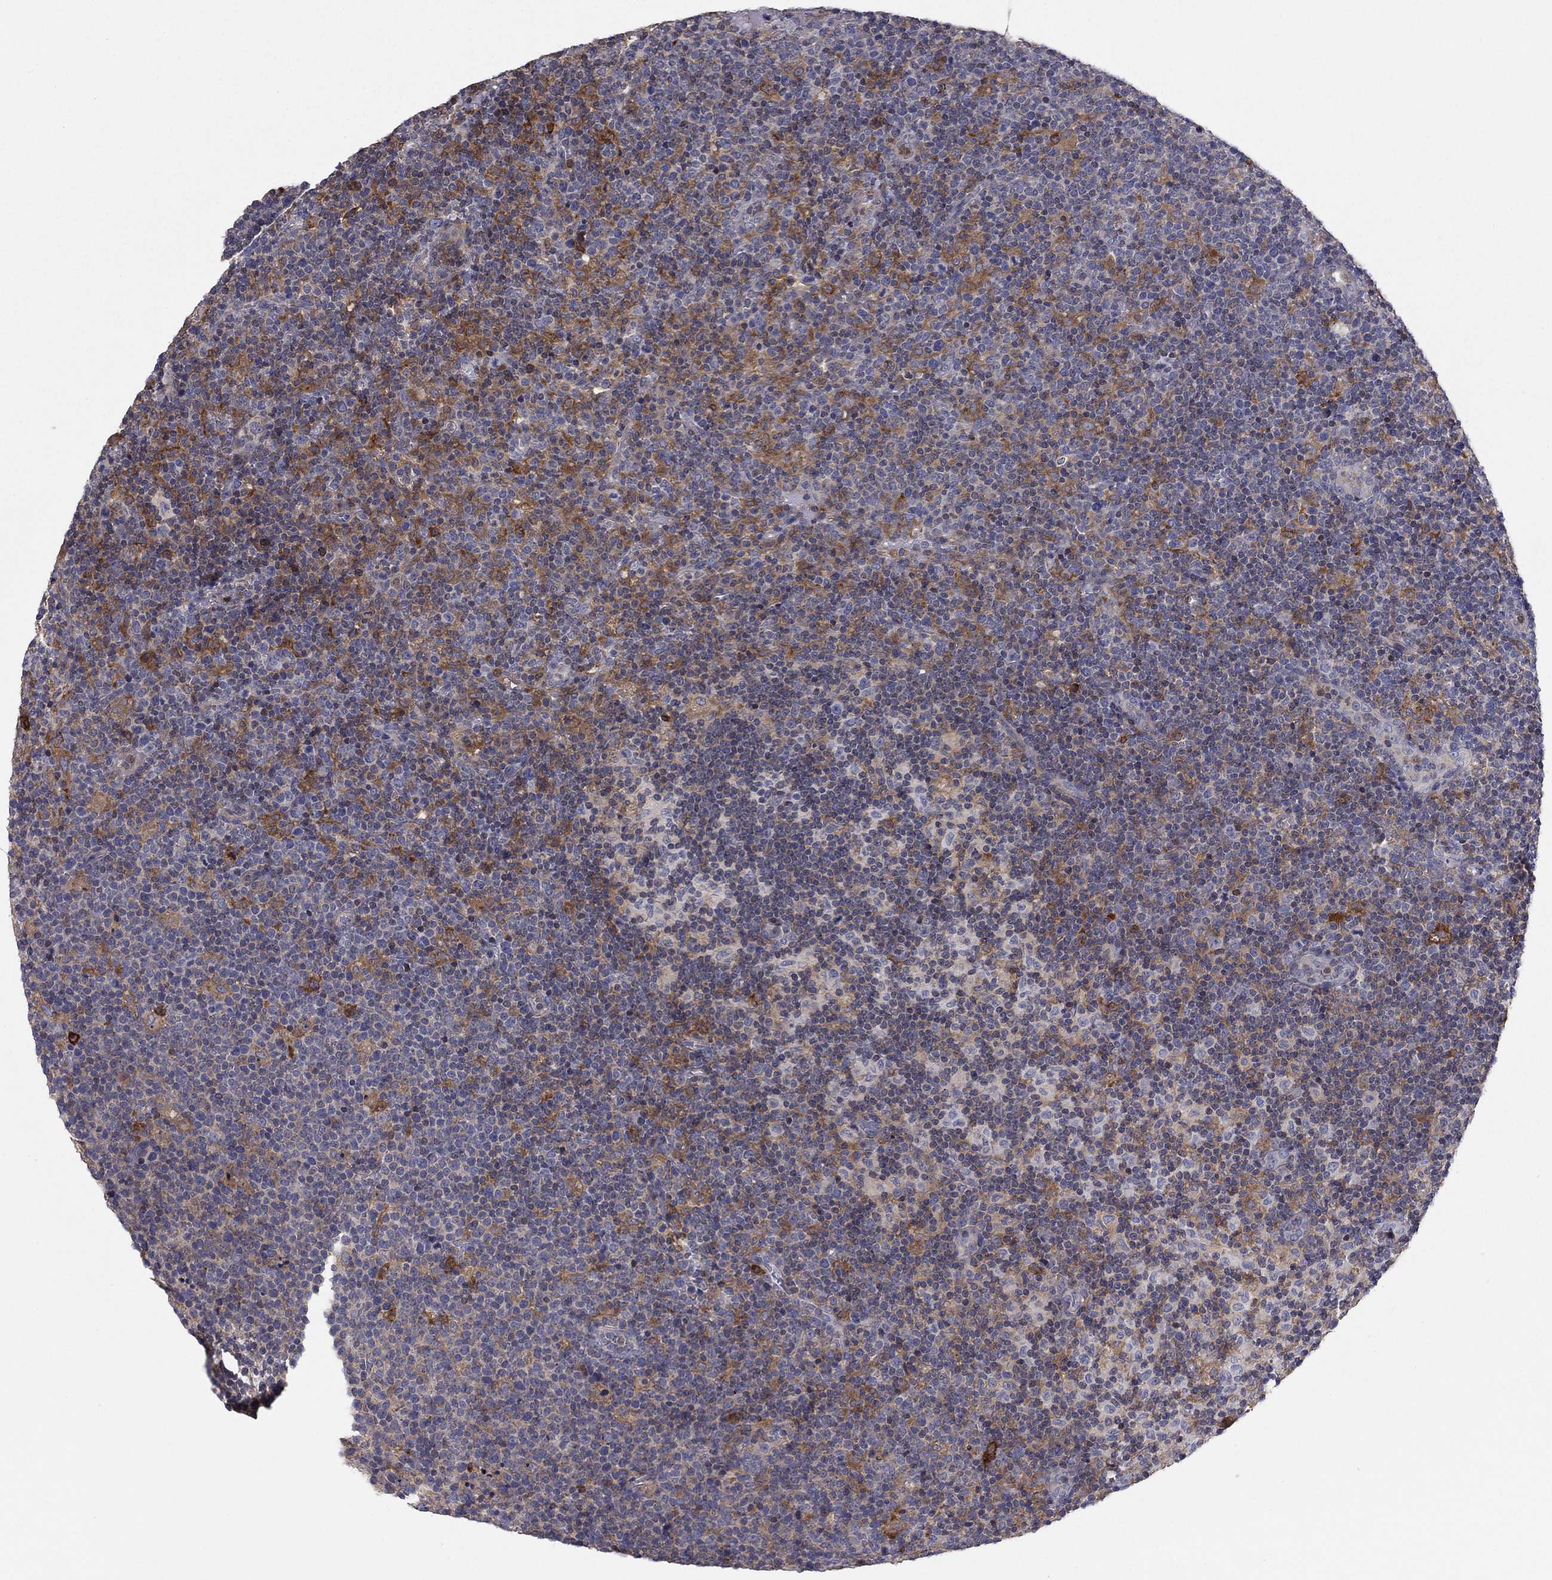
{"staining": {"intensity": "moderate", "quantity": "<25%", "location": "cytoplasmic/membranous"}, "tissue": "lymphoma", "cell_type": "Tumor cells", "image_type": "cancer", "snomed": [{"axis": "morphology", "description": "Malignant lymphoma, non-Hodgkin's type, High grade"}, {"axis": "topography", "description": "Lymph node"}], "caption": "Tumor cells show moderate cytoplasmic/membranous positivity in approximately <25% of cells in lymphoma.", "gene": "PLCB2", "patient": {"sex": "male", "age": 61}}